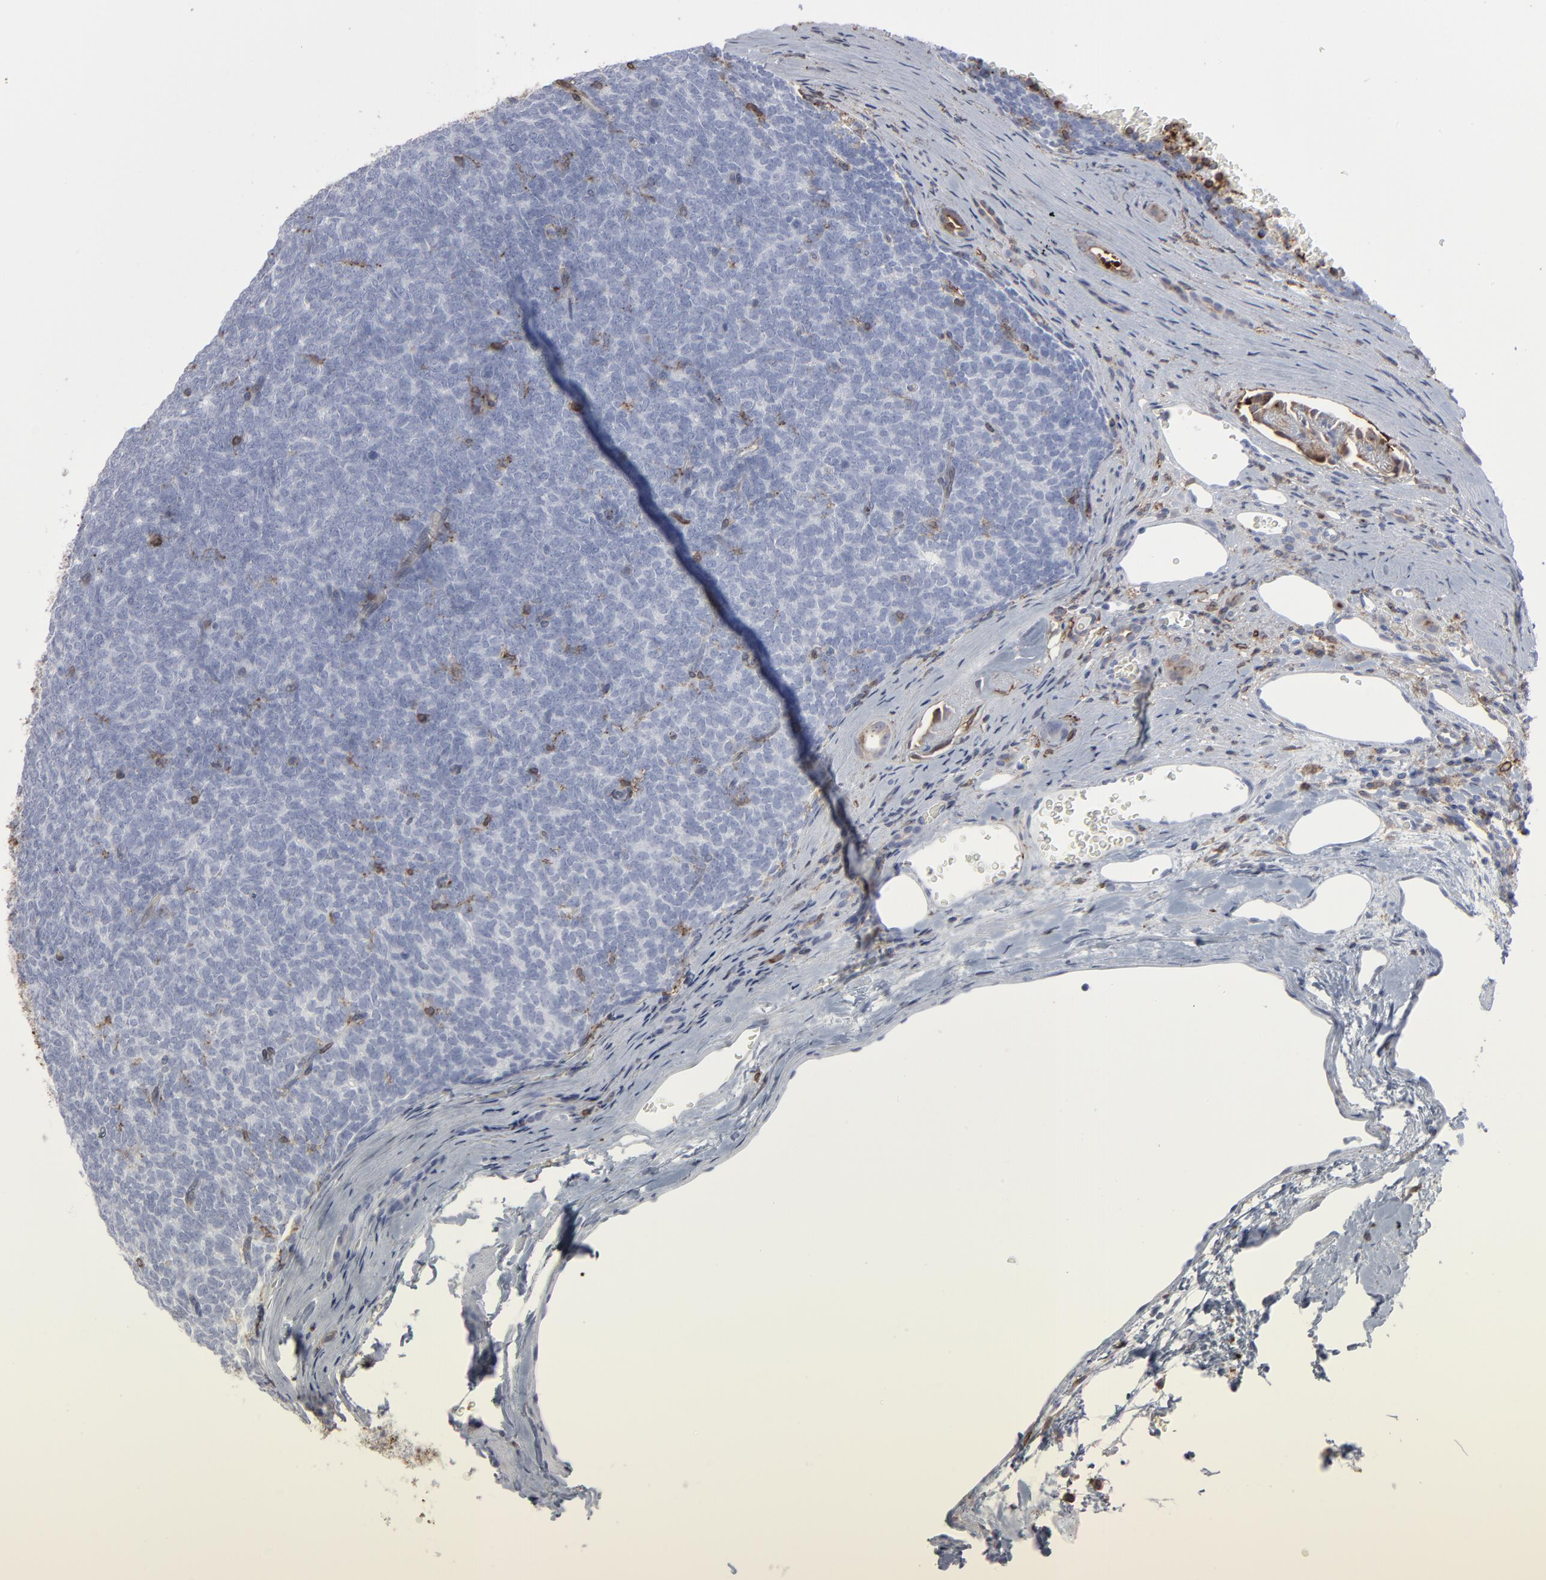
{"staining": {"intensity": "moderate", "quantity": "<25%", "location": "cytoplasmic/membranous,nuclear"}, "tissue": "renal cancer", "cell_type": "Tumor cells", "image_type": "cancer", "snomed": [{"axis": "morphology", "description": "Neoplasm, malignant, NOS"}, {"axis": "topography", "description": "Kidney"}], "caption": "Tumor cells demonstrate low levels of moderate cytoplasmic/membranous and nuclear staining in about <25% of cells in human renal cancer. Using DAB (brown) and hematoxylin (blue) stains, captured at high magnification using brightfield microscopy.", "gene": "ANXA5", "patient": {"sex": "male", "age": 28}}